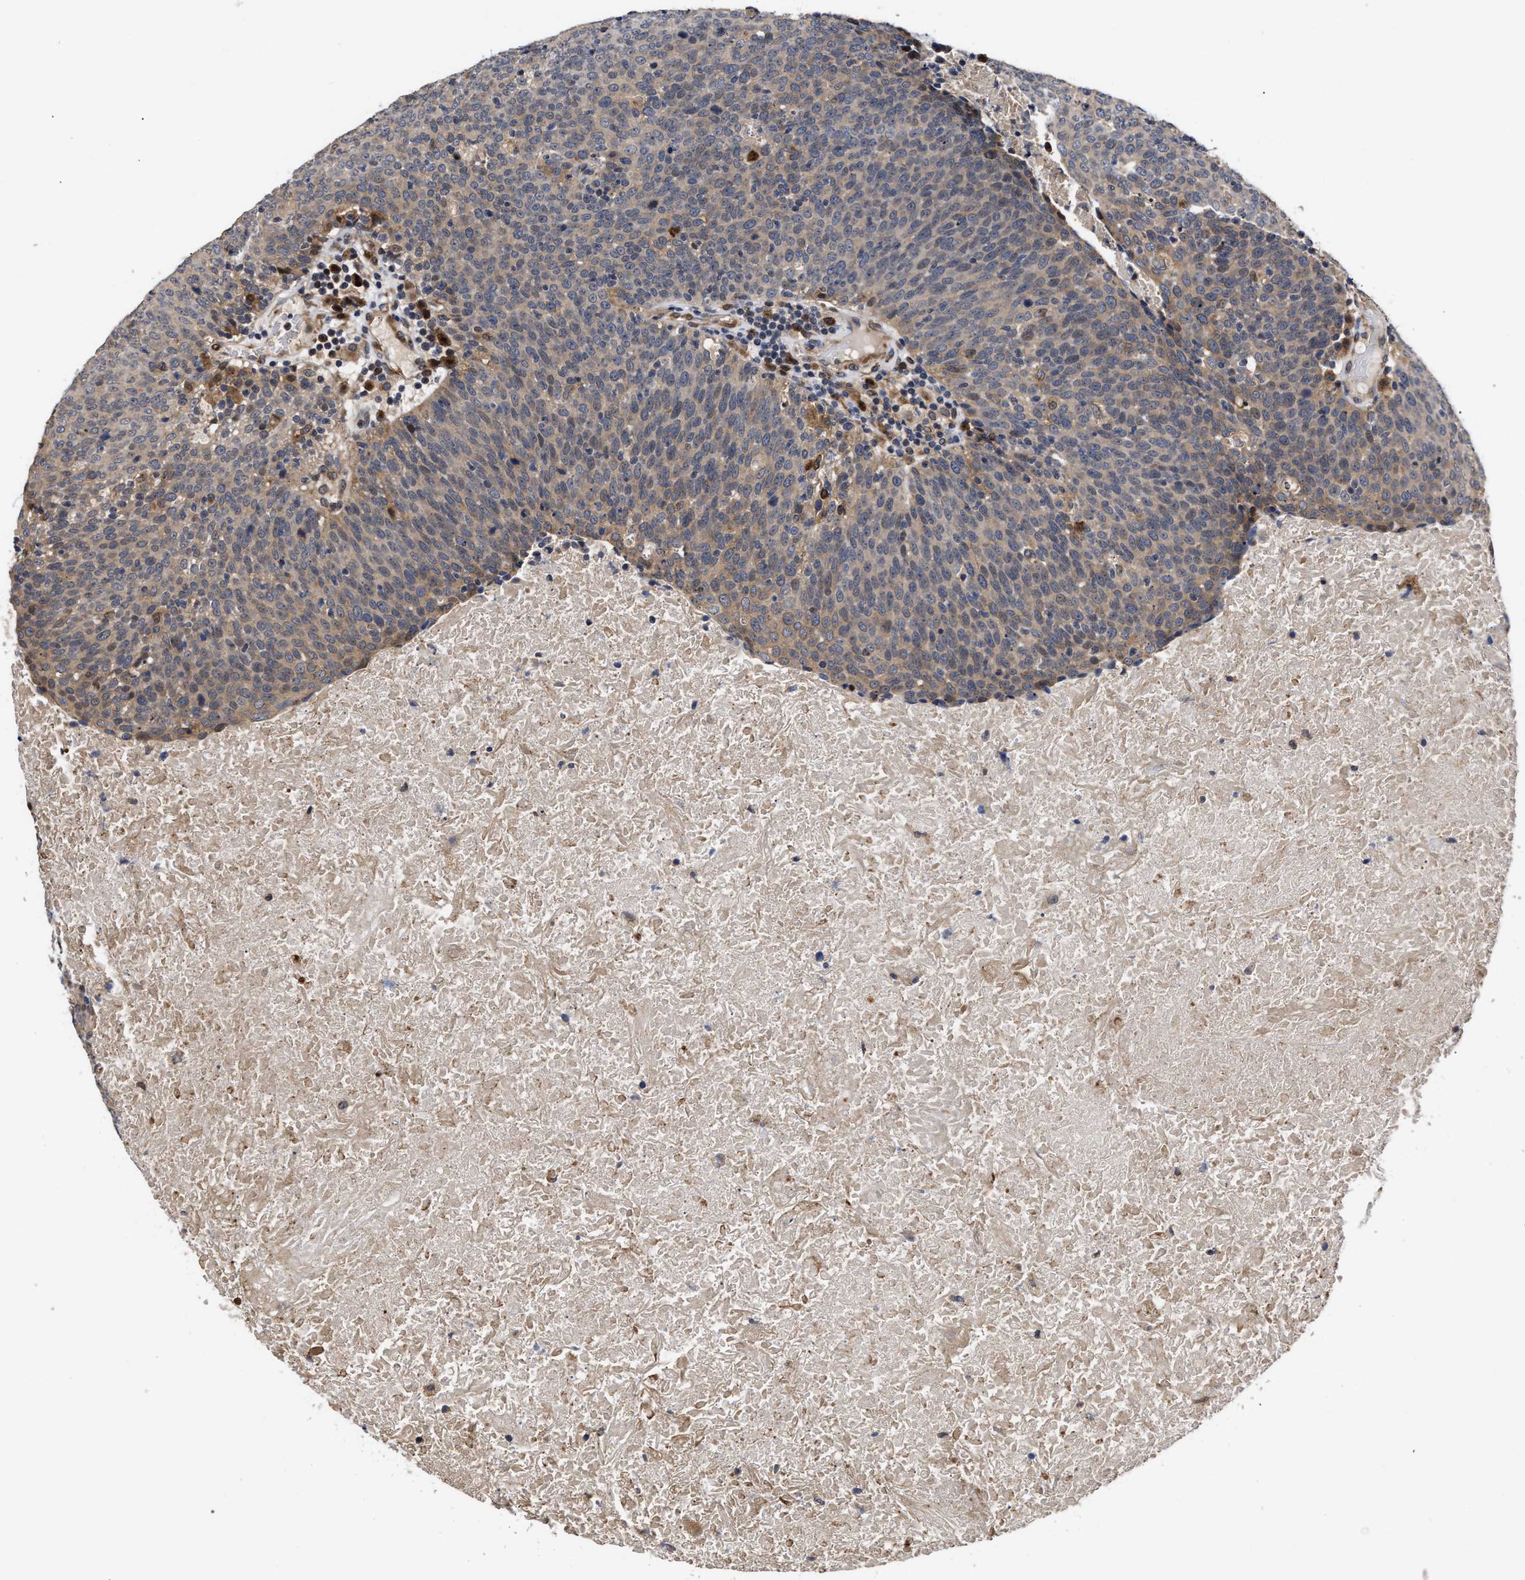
{"staining": {"intensity": "weak", "quantity": ">75%", "location": "cytoplasmic/membranous"}, "tissue": "head and neck cancer", "cell_type": "Tumor cells", "image_type": "cancer", "snomed": [{"axis": "morphology", "description": "Squamous cell carcinoma, NOS"}, {"axis": "morphology", "description": "Squamous cell carcinoma, metastatic, NOS"}, {"axis": "topography", "description": "Lymph node"}, {"axis": "topography", "description": "Head-Neck"}], "caption": "A photomicrograph of human head and neck metastatic squamous cell carcinoma stained for a protein demonstrates weak cytoplasmic/membranous brown staining in tumor cells. The protein is shown in brown color, while the nuclei are stained blue.", "gene": "CLIP2", "patient": {"sex": "male", "age": 62}}